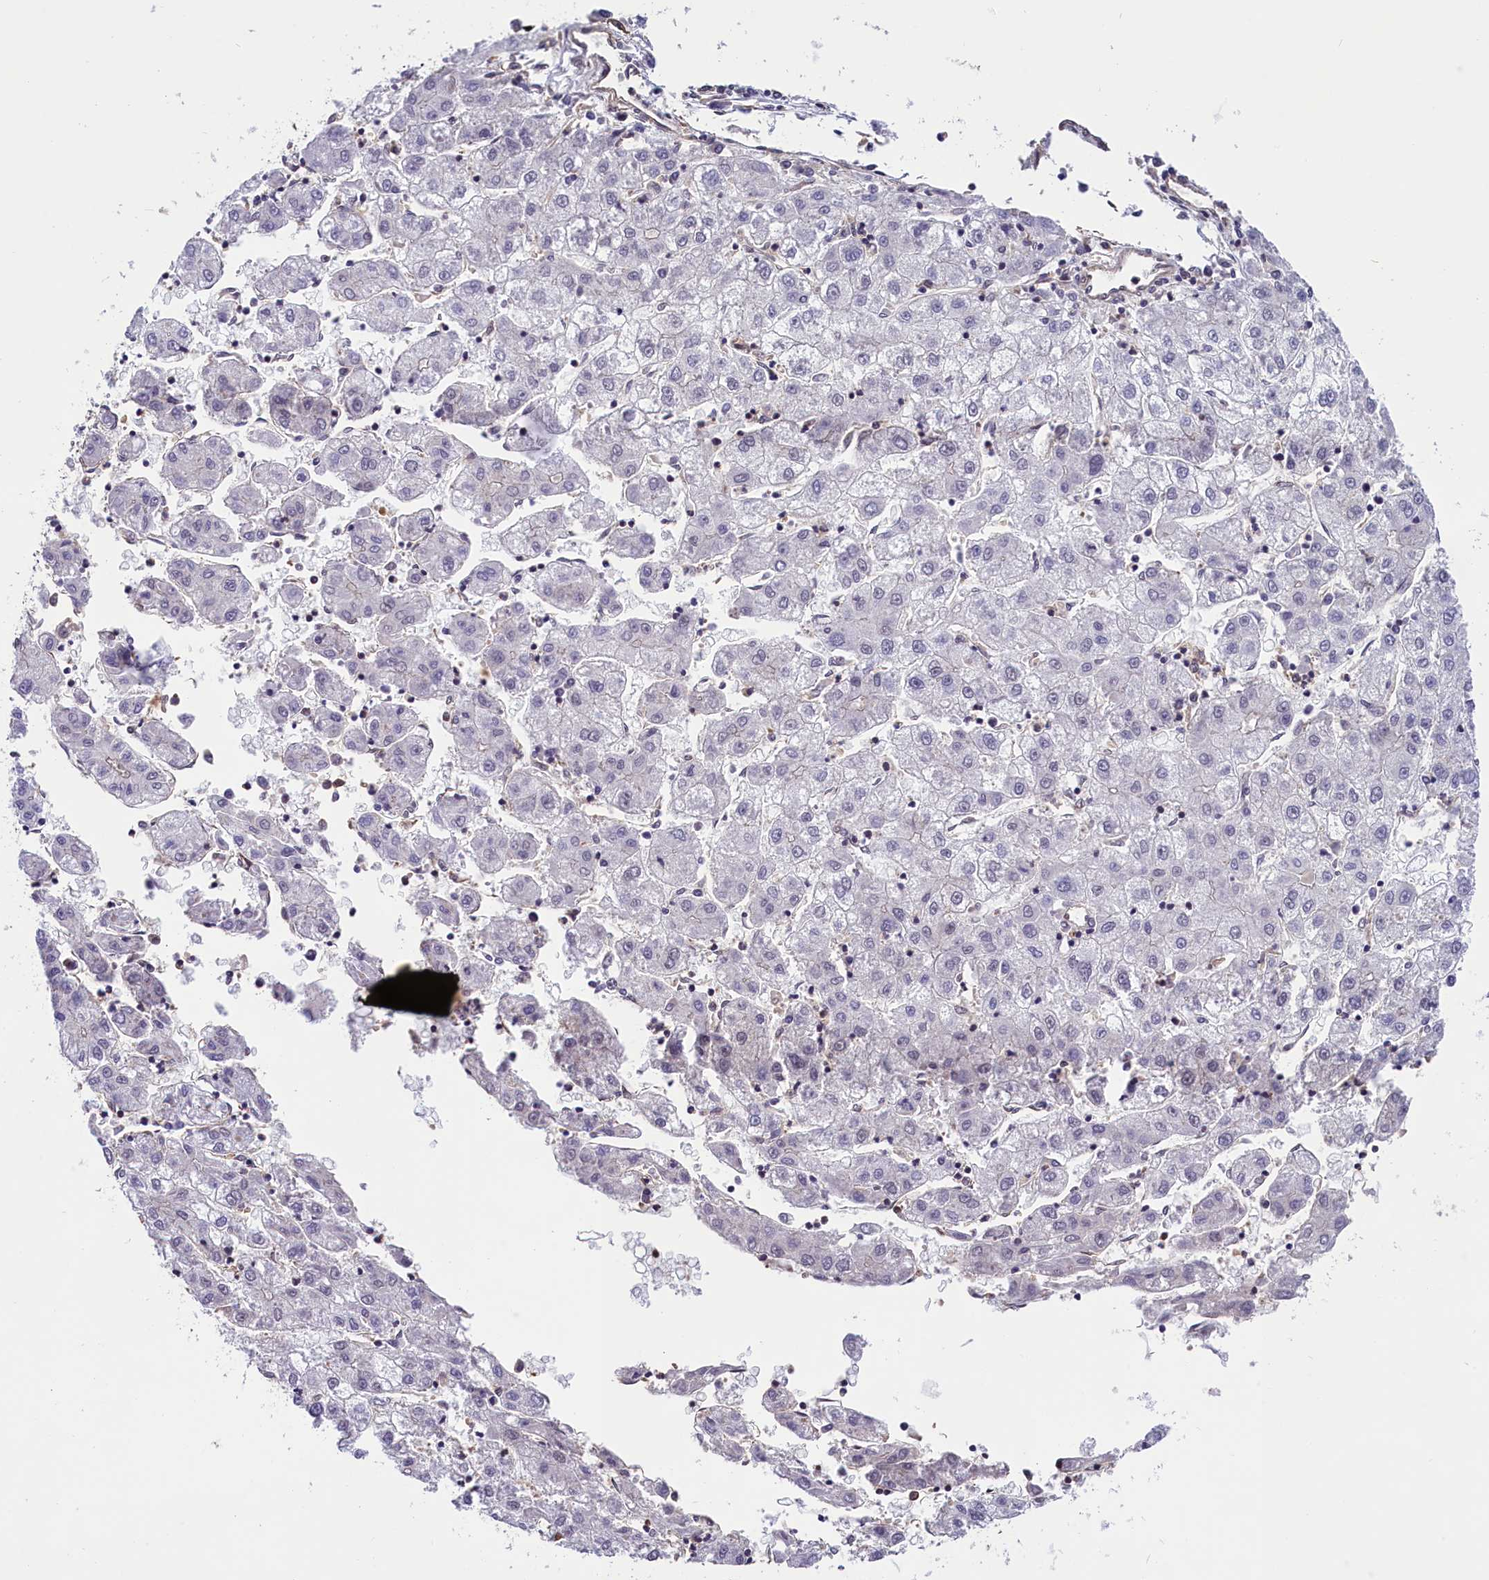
{"staining": {"intensity": "negative", "quantity": "none", "location": "none"}, "tissue": "liver cancer", "cell_type": "Tumor cells", "image_type": "cancer", "snomed": [{"axis": "morphology", "description": "Carcinoma, Hepatocellular, NOS"}, {"axis": "topography", "description": "Liver"}], "caption": "IHC of liver hepatocellular carcinoma reveals no positivity in tumor cells.", "gene": "ZC3H4", "patient": {"sex": "male", "age": 72}}